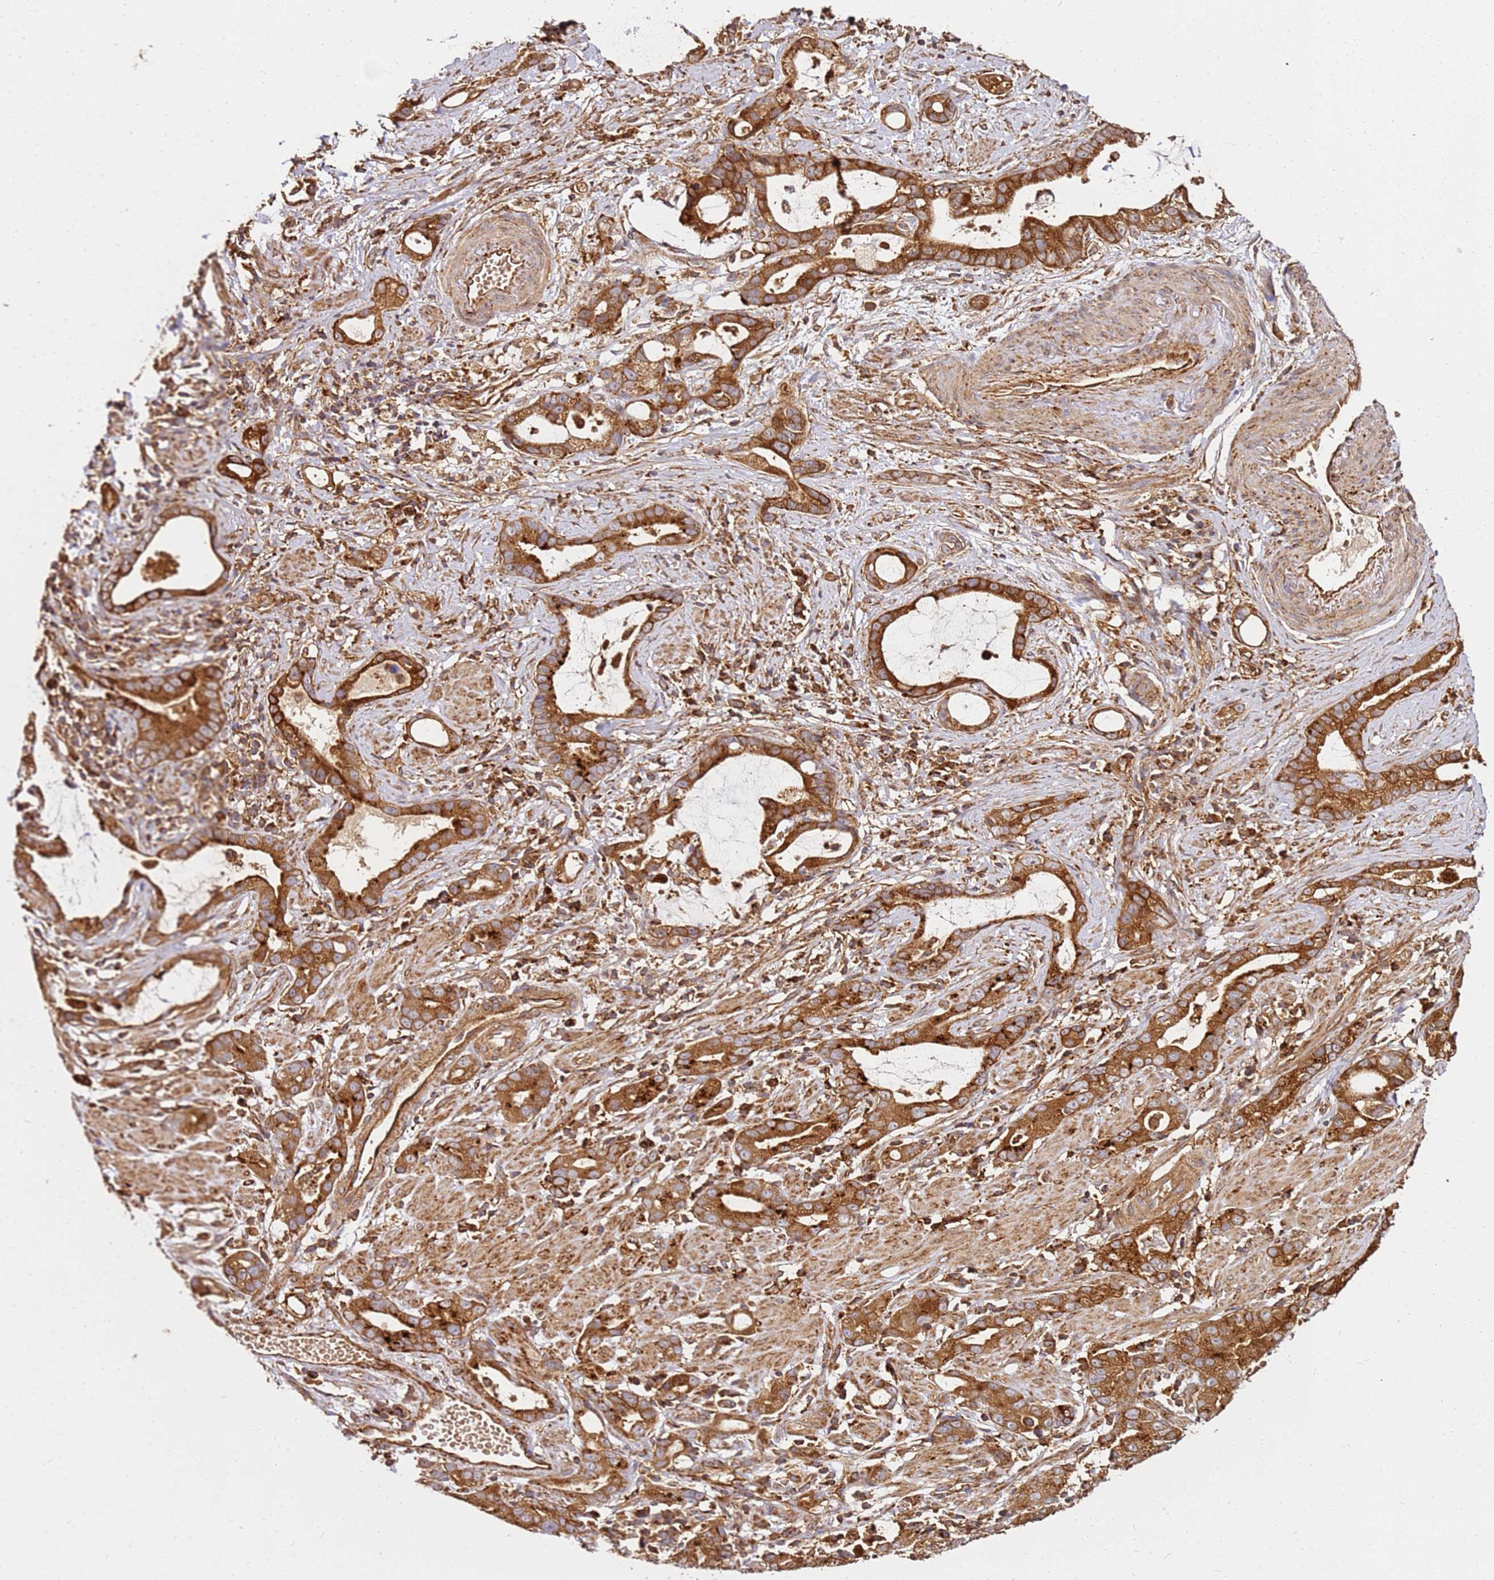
{"staining": {"intensity": "strong", "quantity": ">75%", "location": "cytoplasmic/membranous"}, "tissue": "stomach cancer", "cell_type": "Tumor cells", "image_type": "cancer", "snomed": [{"axis": "morphology", "description": "Adenocarcinoma, NOS"}, {"axis": "topography", "description": "Stomach"}], "caption": "DAB immunohistochemical staining of stomach cancer (adenocarcinoma) displays strong cytoplasmic/membranous protein staining in about >75% of tumor cells.", "gene": "DVL3", "patient": {"sex": "male", "age": 55}}